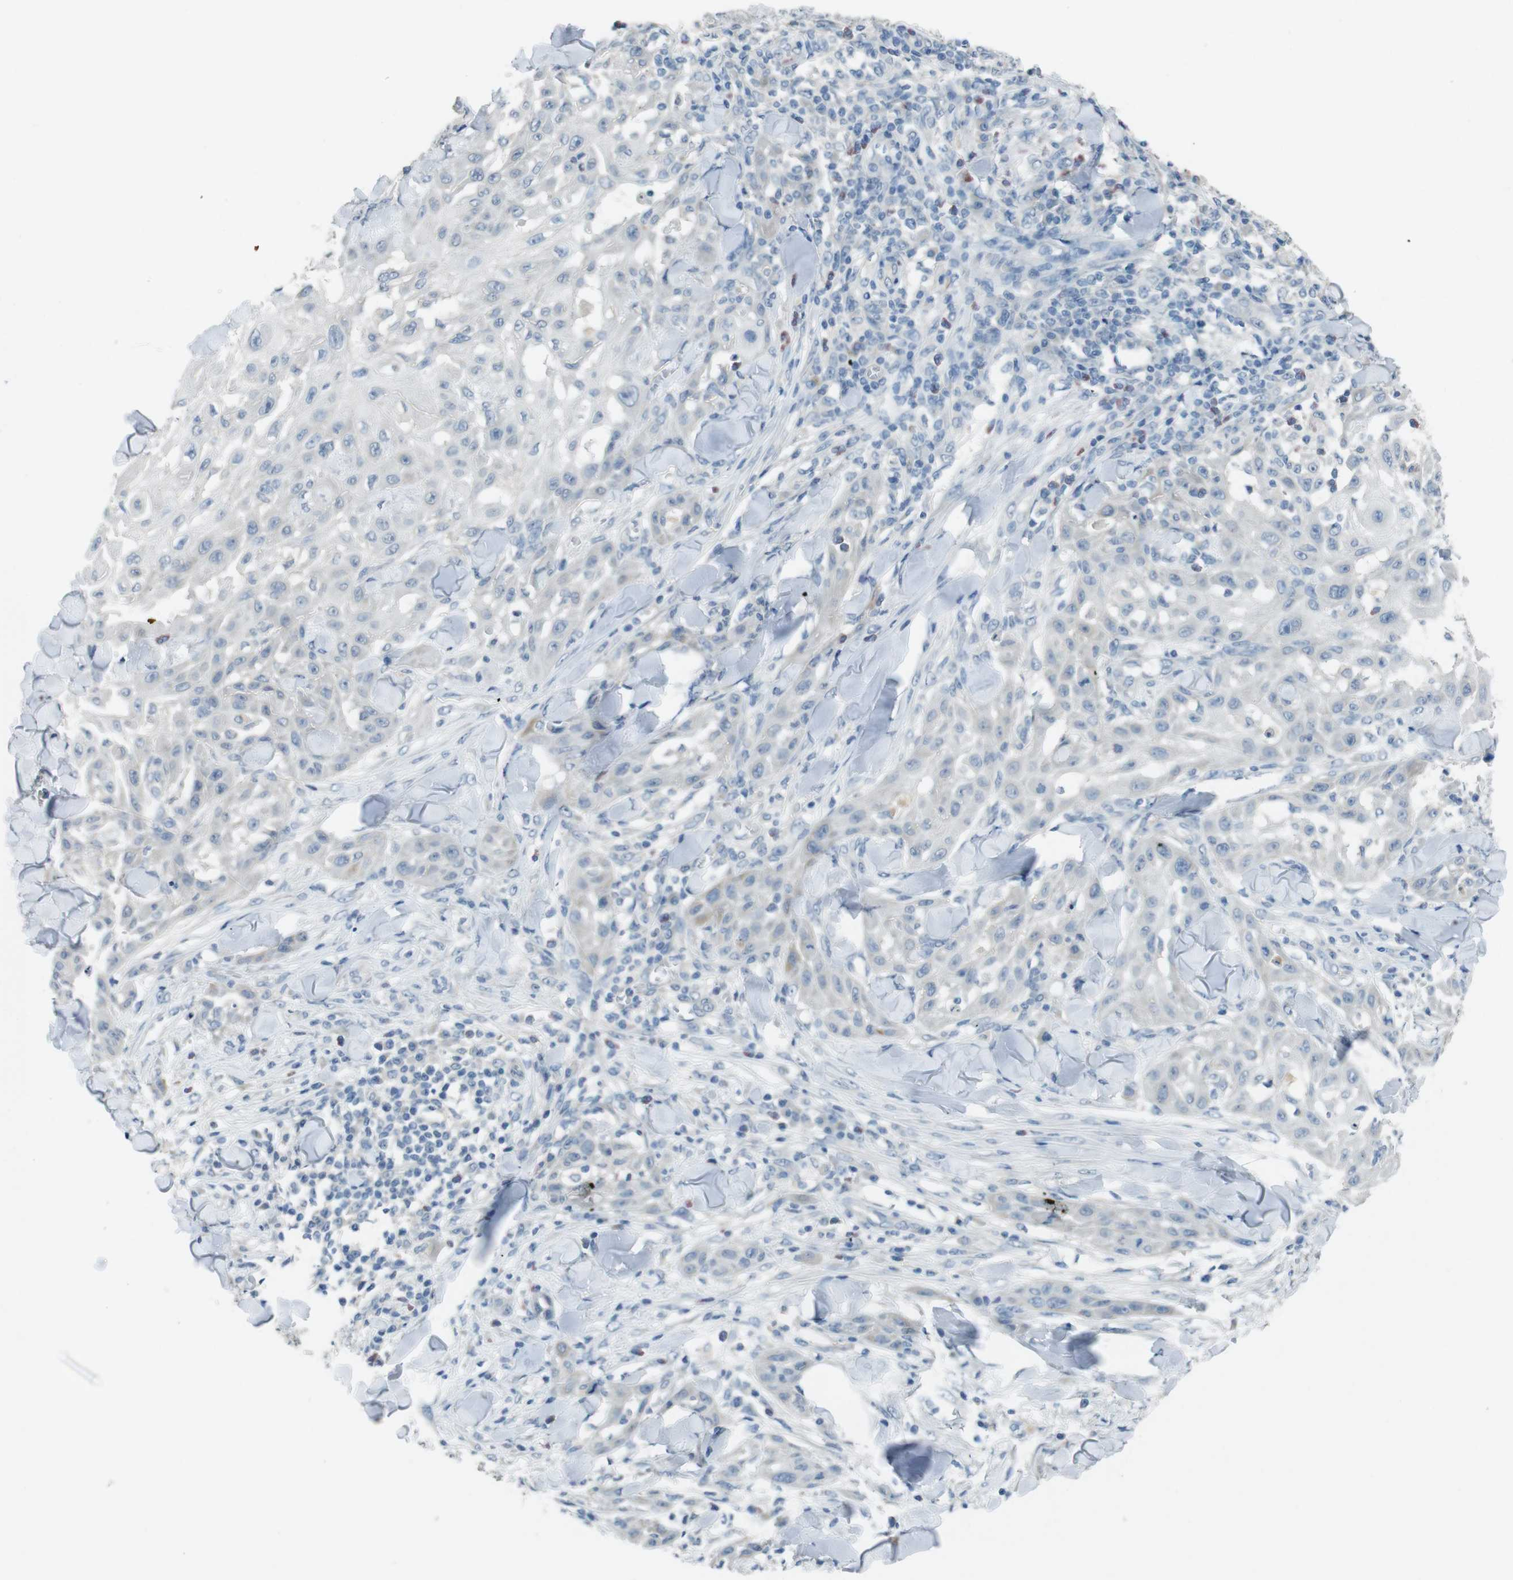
{"staining": {"intensity": "negative", "quantity": "none", "location": "none"}, "tissue": "skin cancer", "cell_type": "Tumor cells", "image_type": "cancer", "snomed": [{"axis": "morphology", "description": "Squamous cell carcinoma, NOS"}, {"axis": "topography", "description": "Skin"}], "caption": "Immunohistochemistry photomicrograph of neoplastic tissue: human skin cancer stained with DAB (3,3'-diaminobenzidine) exhibits no significant protein expression in tumor cells.", "gene": "ENTPD7", "patient": {"sex": "male", "age": 24}}